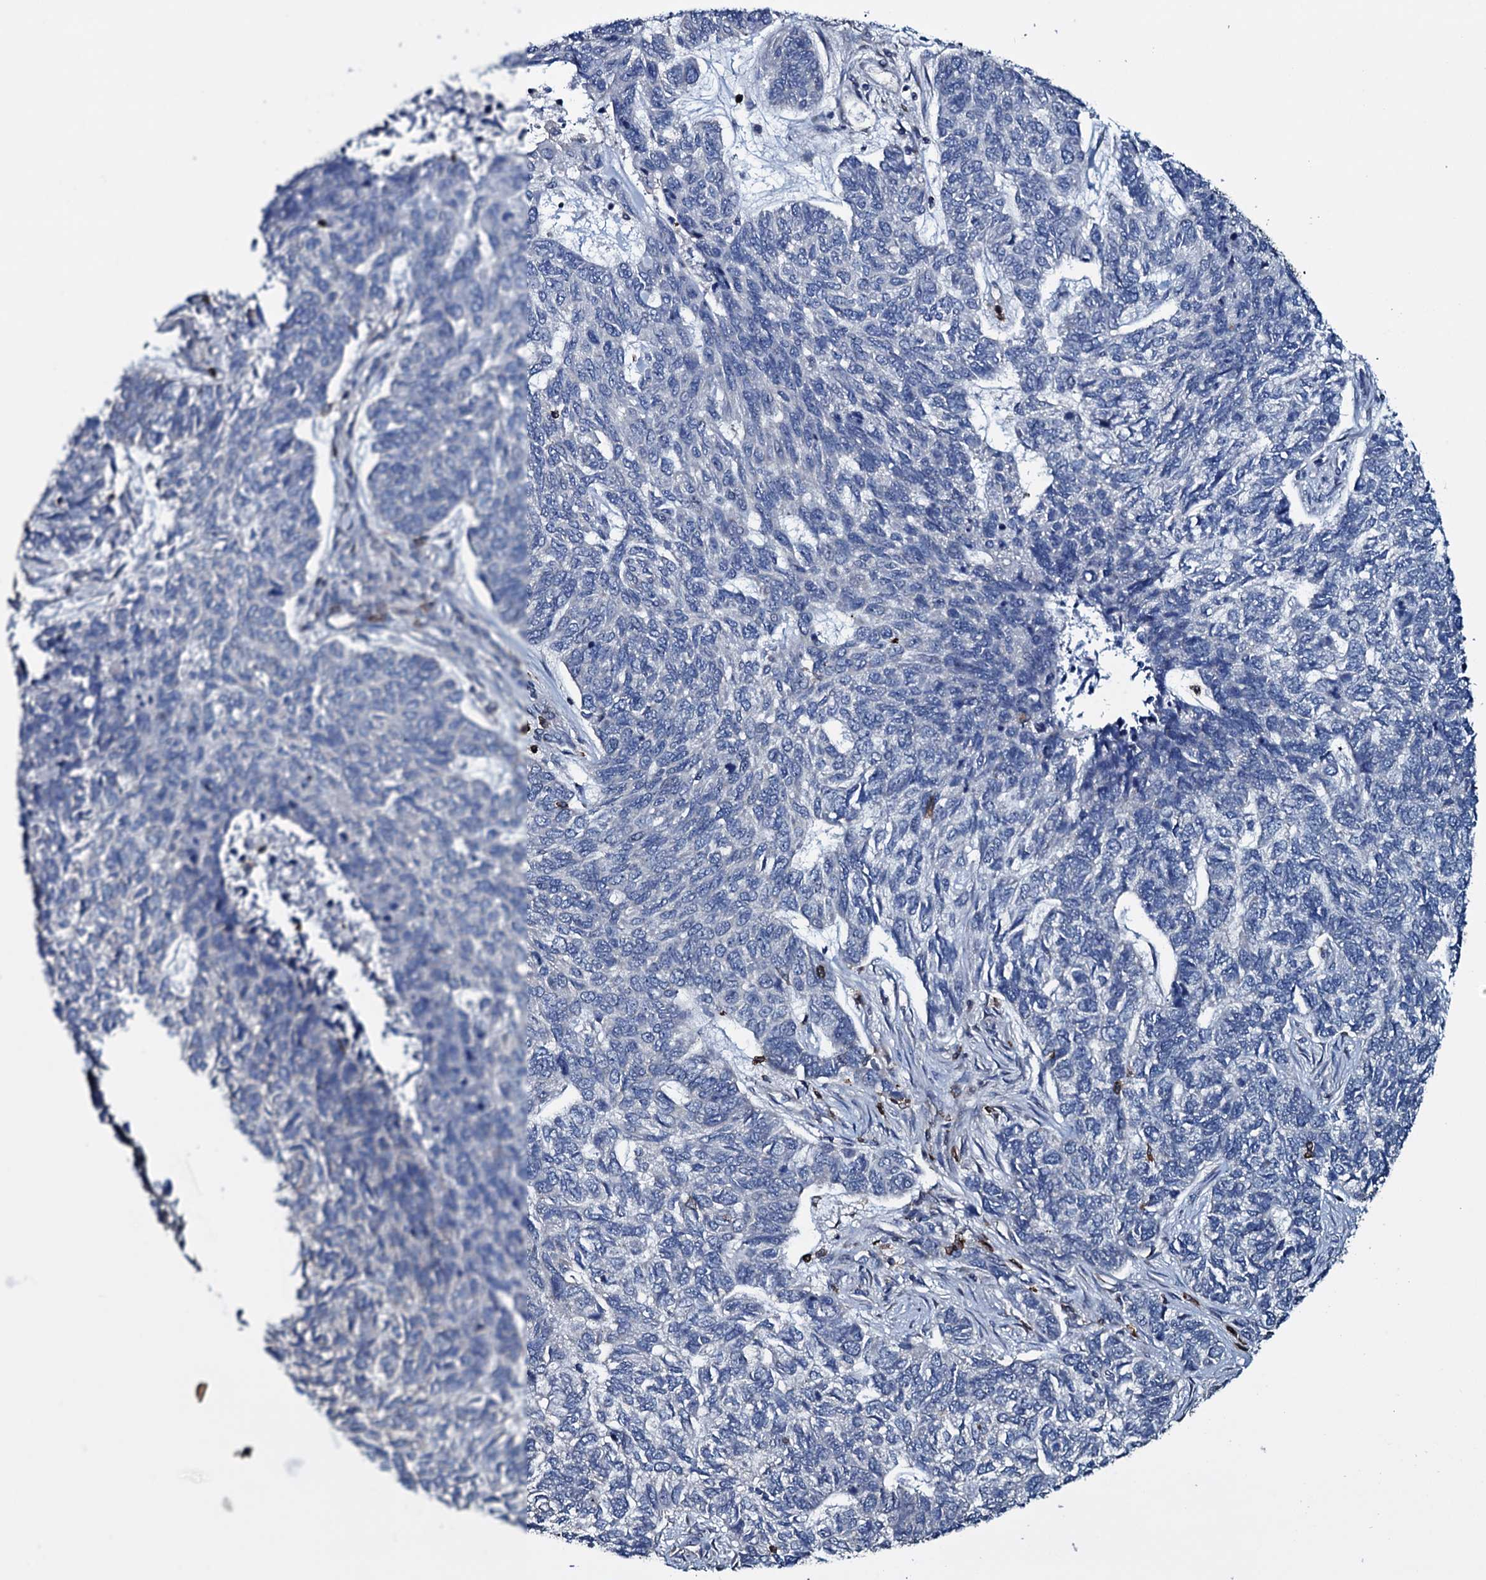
{"staining": {"intensity": "negative", "quantity": "none", "location": "none"}, "tissue": "skin cancer", "cell_type": "Tumor cells", "image_type": "cancer", "snomed": [{"axis": "morphology", "description": "Basal cell carcinoma"}, {"axis": "topography", "description": "Skin"}], "caption": "Histopathology image shows no significant protein staining in tumor cells of skin basal cell carcinoma.", "gene": "OGFOD2", "patient": {"sex": "female", "age": 65}}